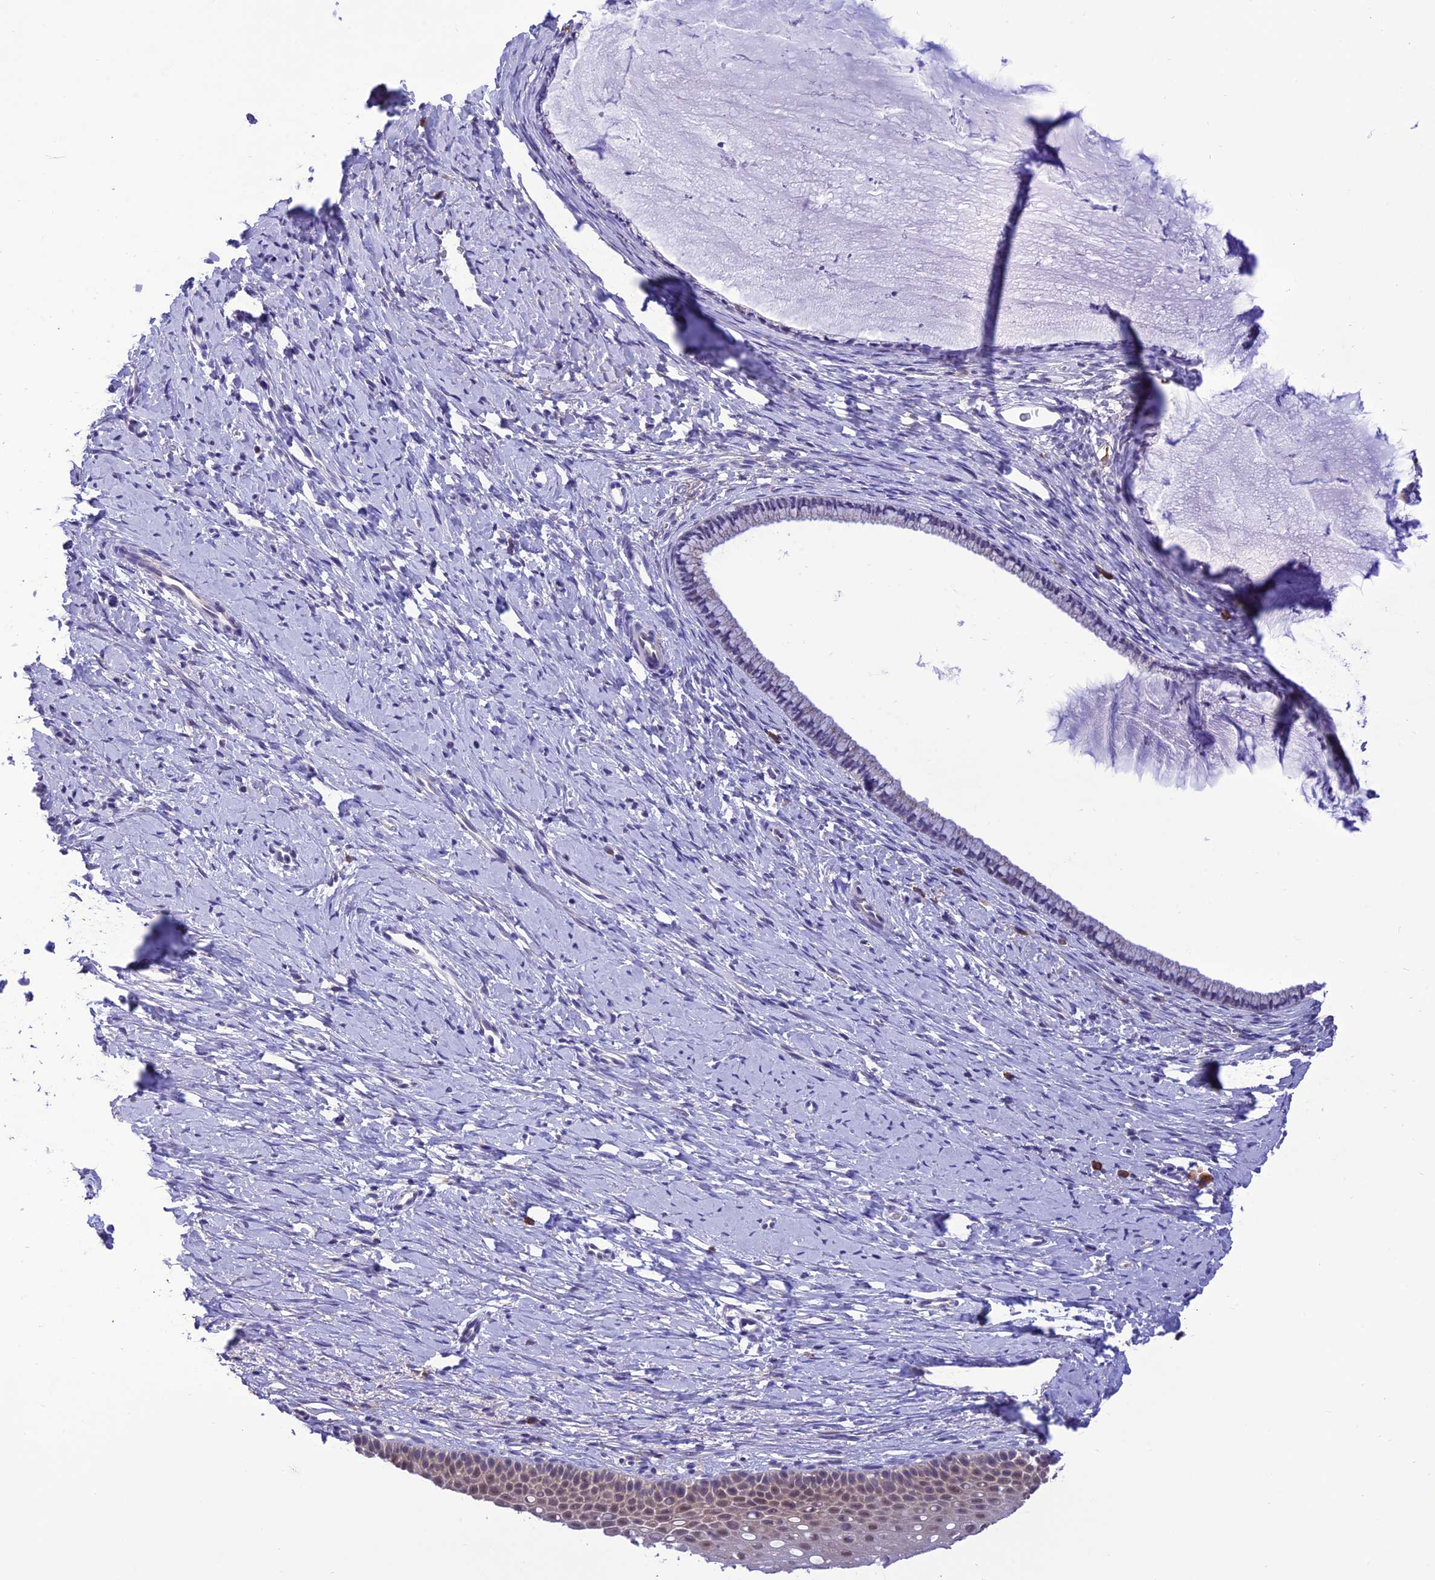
{"staining": {"intensity": "moderate", "quantity": "<25%", "location": "cytoplasmic/membranous"}, "tissue": "cervix", "cell_type": "Glandular cells", "image_type": "normal", "snomed": [{"axis": "morphology", "description": "Normal tissue, NOS"}, {"axis": "topography", "description": "Cervix"}], "caption": "The image reveals immunohistochemical staining of unremarkable cervix. There is moderate cytoplasmic/membranous positivity is present in about <25% of glandular cells.", "gene": "RNF126", "patient": {"sex": "female", "age": 36}}